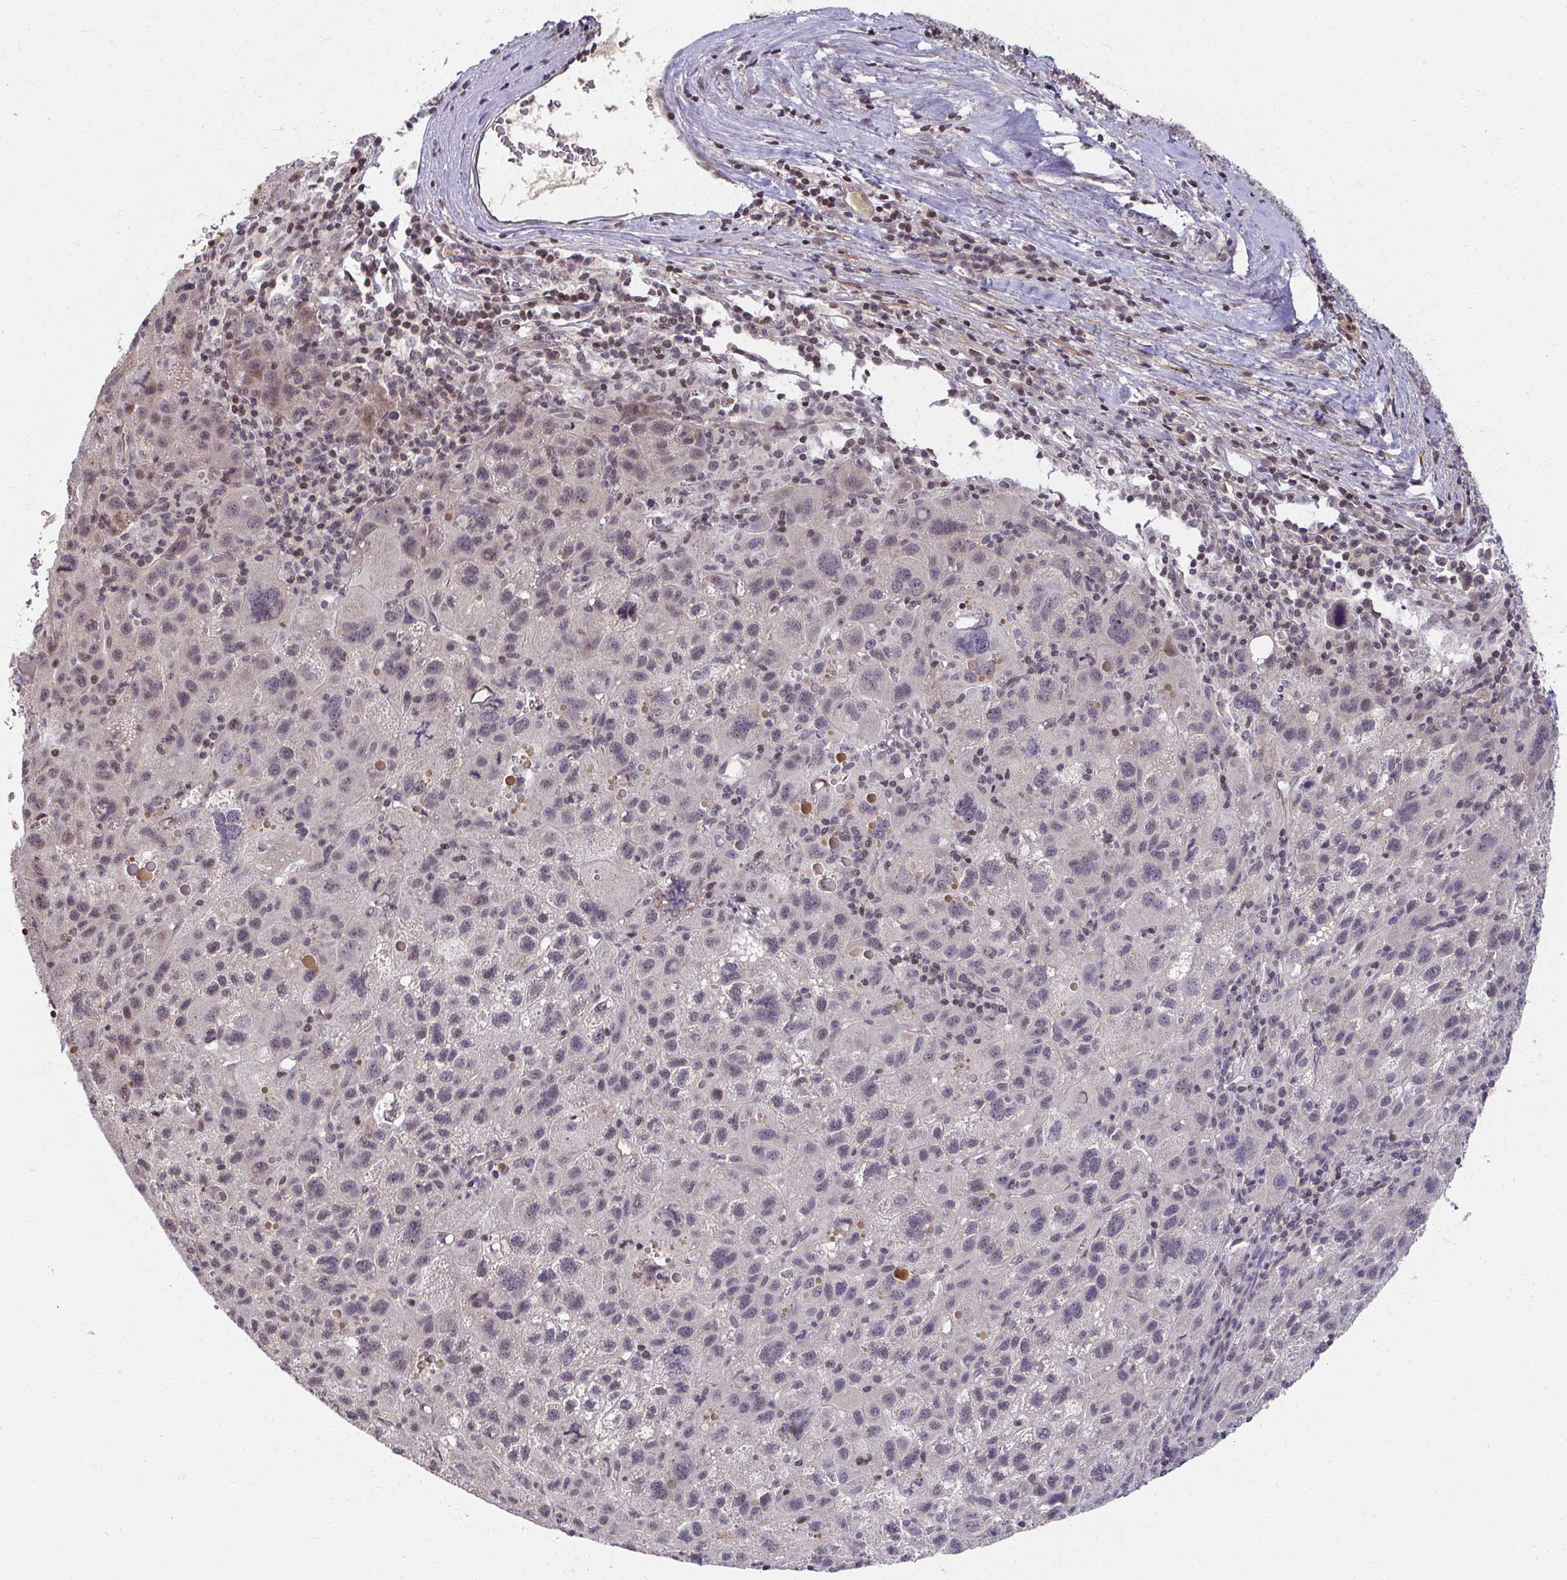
{"staining": {"intensity": "negative", "quantity": "none", "location": "none"}, "tissue": "liver cancer", "cell_type": "Tumor cells", "image_type": "cancer", "snomed": [{"axis": "morphology", "description": "Carcinoma, Hepatocellular, NOS"}, {"axis": "topography", "description": "Liver"}], "caption": "Tumor cells show no significant positivity in hepatocellular carcinoma (liver).", "gene": "ANK3", "patient": {"sex": "female", "age": 77}}